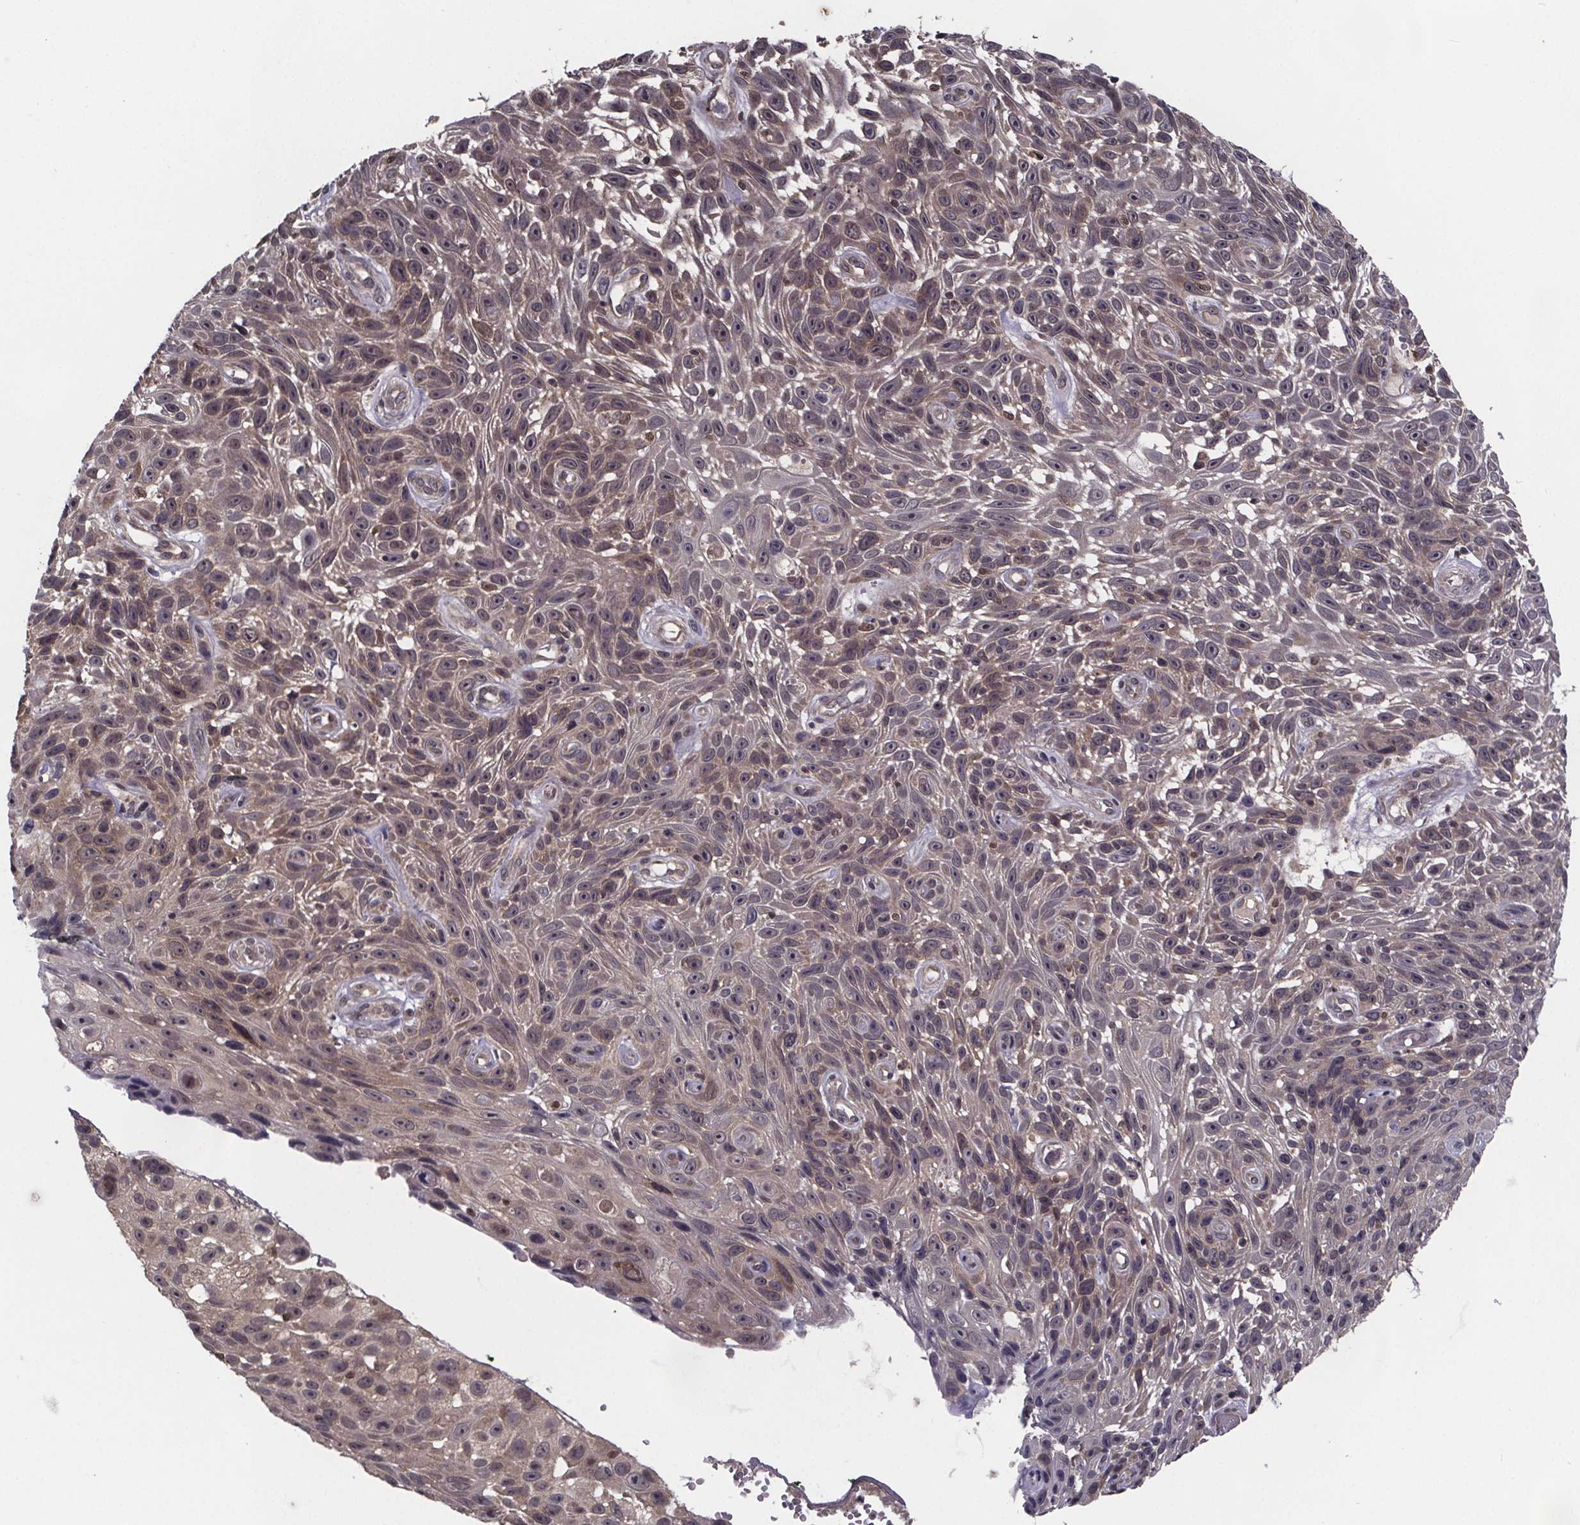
{"staining": {"intensity": "weak", "quantity": "25%-75%", "location": "cytoplasmic/membranous,nuclear"}, "tissue": "skin cancer", "cell_type": "Tumor cells", "image_type": "cancer", "snomed": [{"axis": "morphology", "description": "Squamous cell carcinoma, NOS"}, {"axis": "topography", "description": "Skin"}], "caption": "Human squamous cell carcinoma (skin) stained with a protein marker reveals weak staining in tumor cells.", "gene": "FN3KRP", "patient": {"sex": "male", "age": 82}}